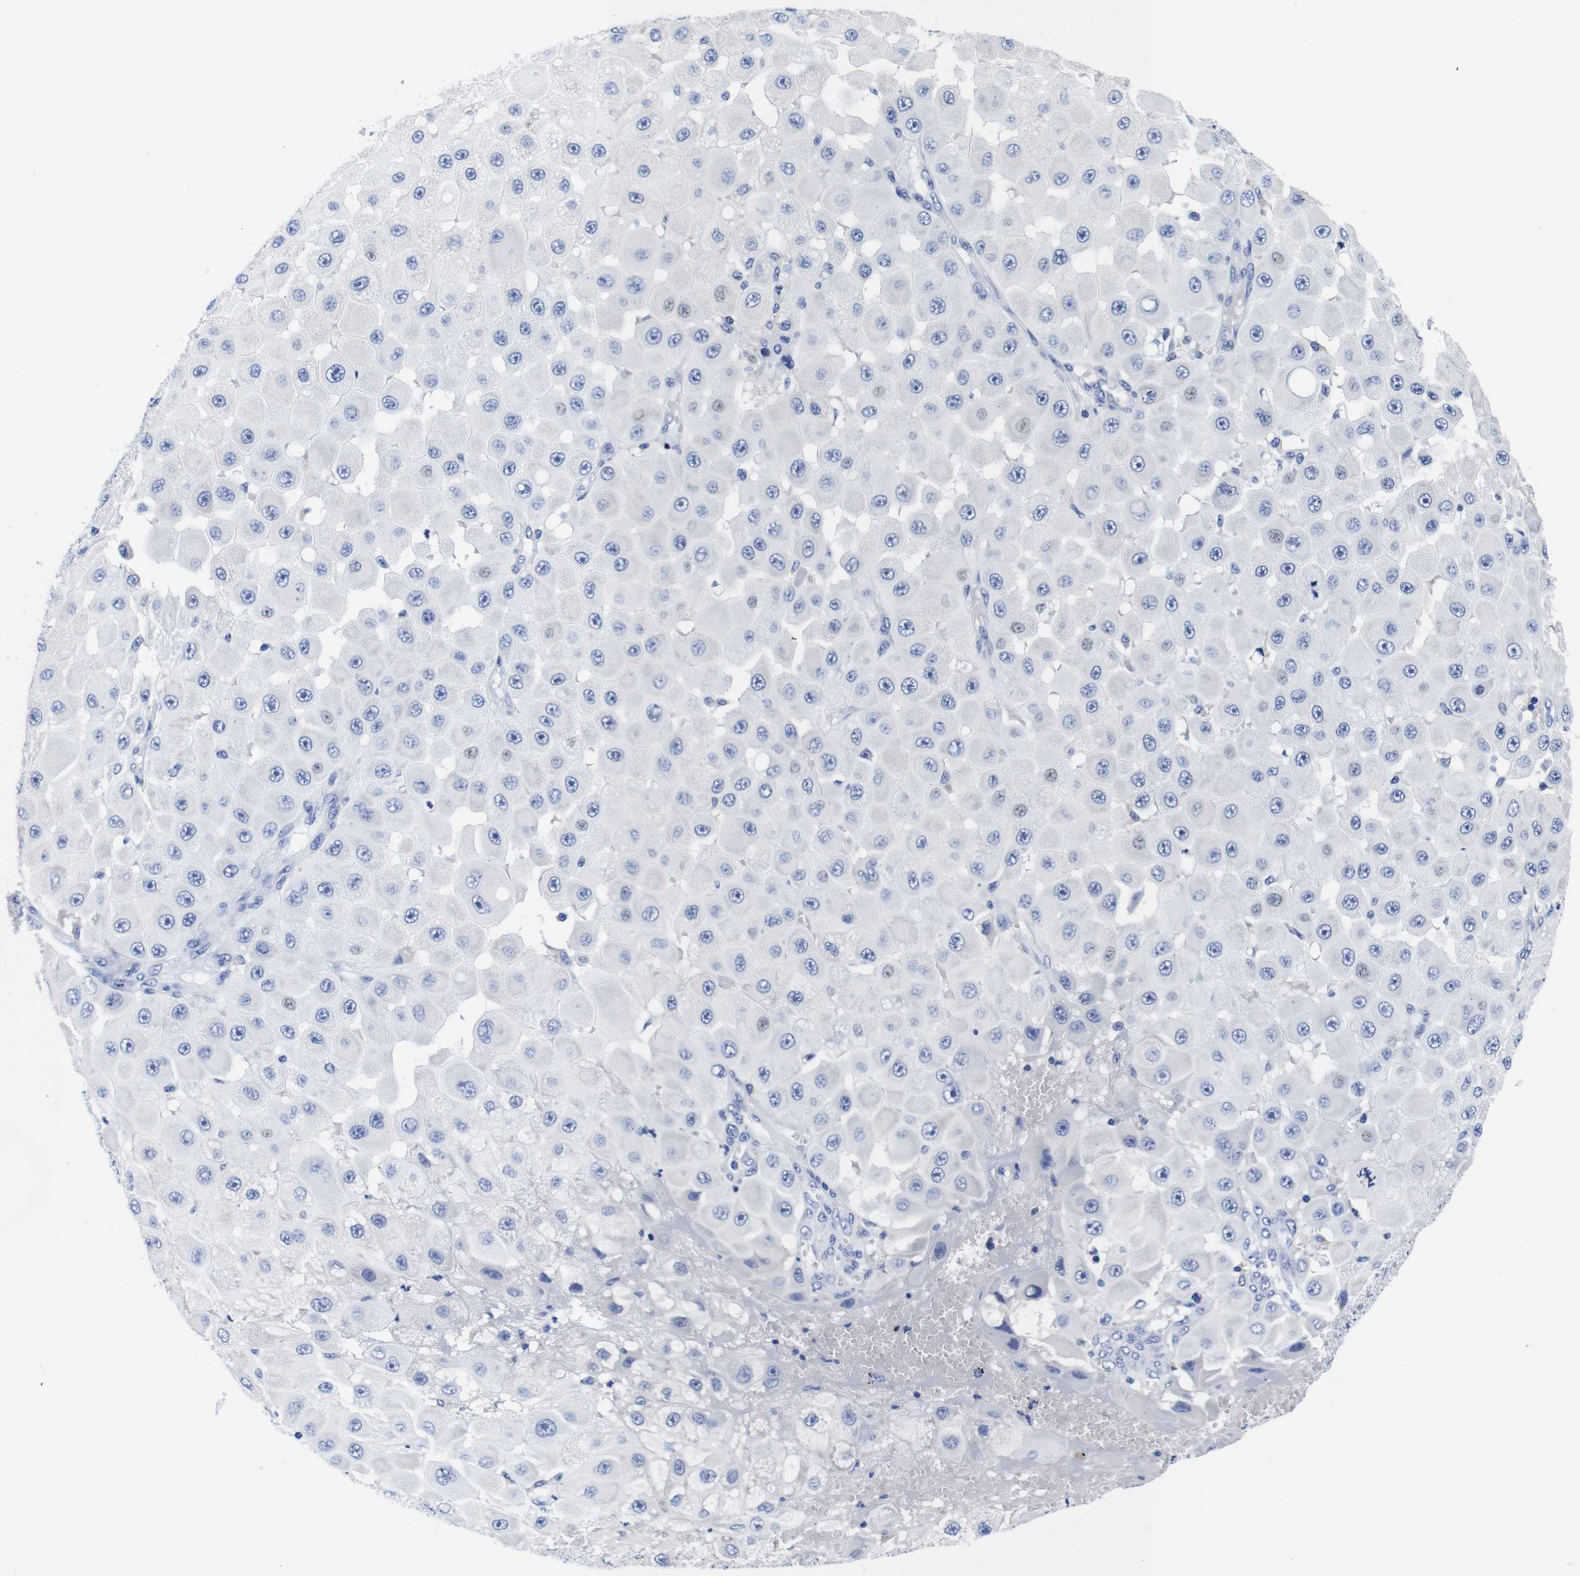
{"staining": {"intensity": "negative", "quantity": "none", "location": "none"}, "tissue": "melanoma", "cell_type": "Tumor cells", "image_type": "cancer", "snomed": [{"axis": "morphology", "description": "Malignant melanoma, NOS"}, {"axis": "topography", "description": "Skin"}], "caption": "A micrograph of melanoma stained for a protein demonstrates no brown staining in tumor cells.", "gene": "CLEC4G", "patient": {"sex": "female", "age": 81}}